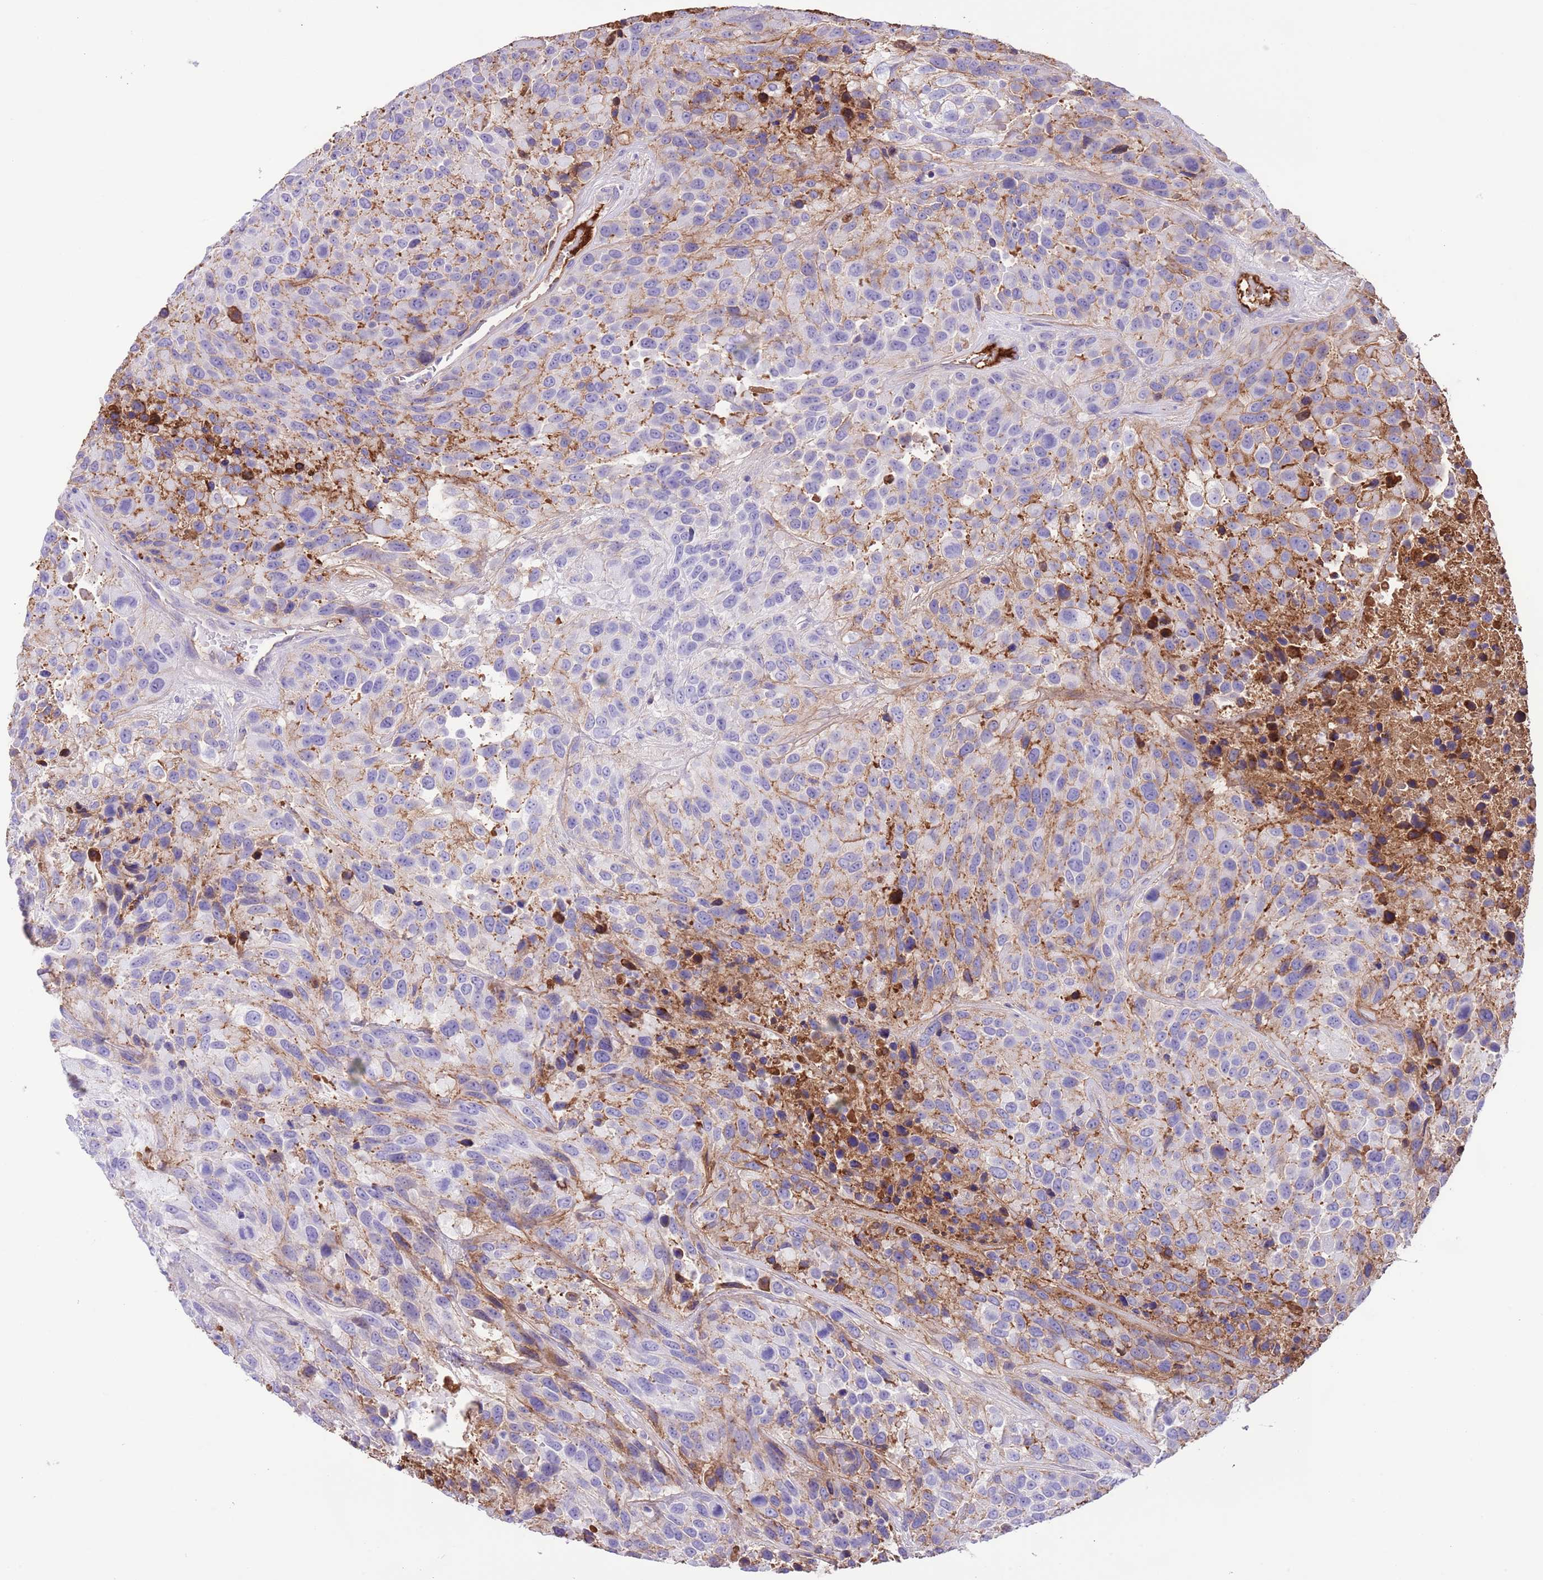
{"staining": {"intensity": "negative", "quantity": "none", "location": "none"}, "tissue": "urothelial cancer", "cell_type": "Tumor cells", "image_type": "cancer", "snomed": [{"axis": "morphology", "description": "Urothelial carcinoma, High grade"}, {"axis": "topography", "description": "Urinary bladder"}], "caption": "Image shows no protein expression in tumor cells of urothelial carcinoma (high-grade) tissue.", "gene": "IGF1", "patient": {"sex": "female", "age": 70}}